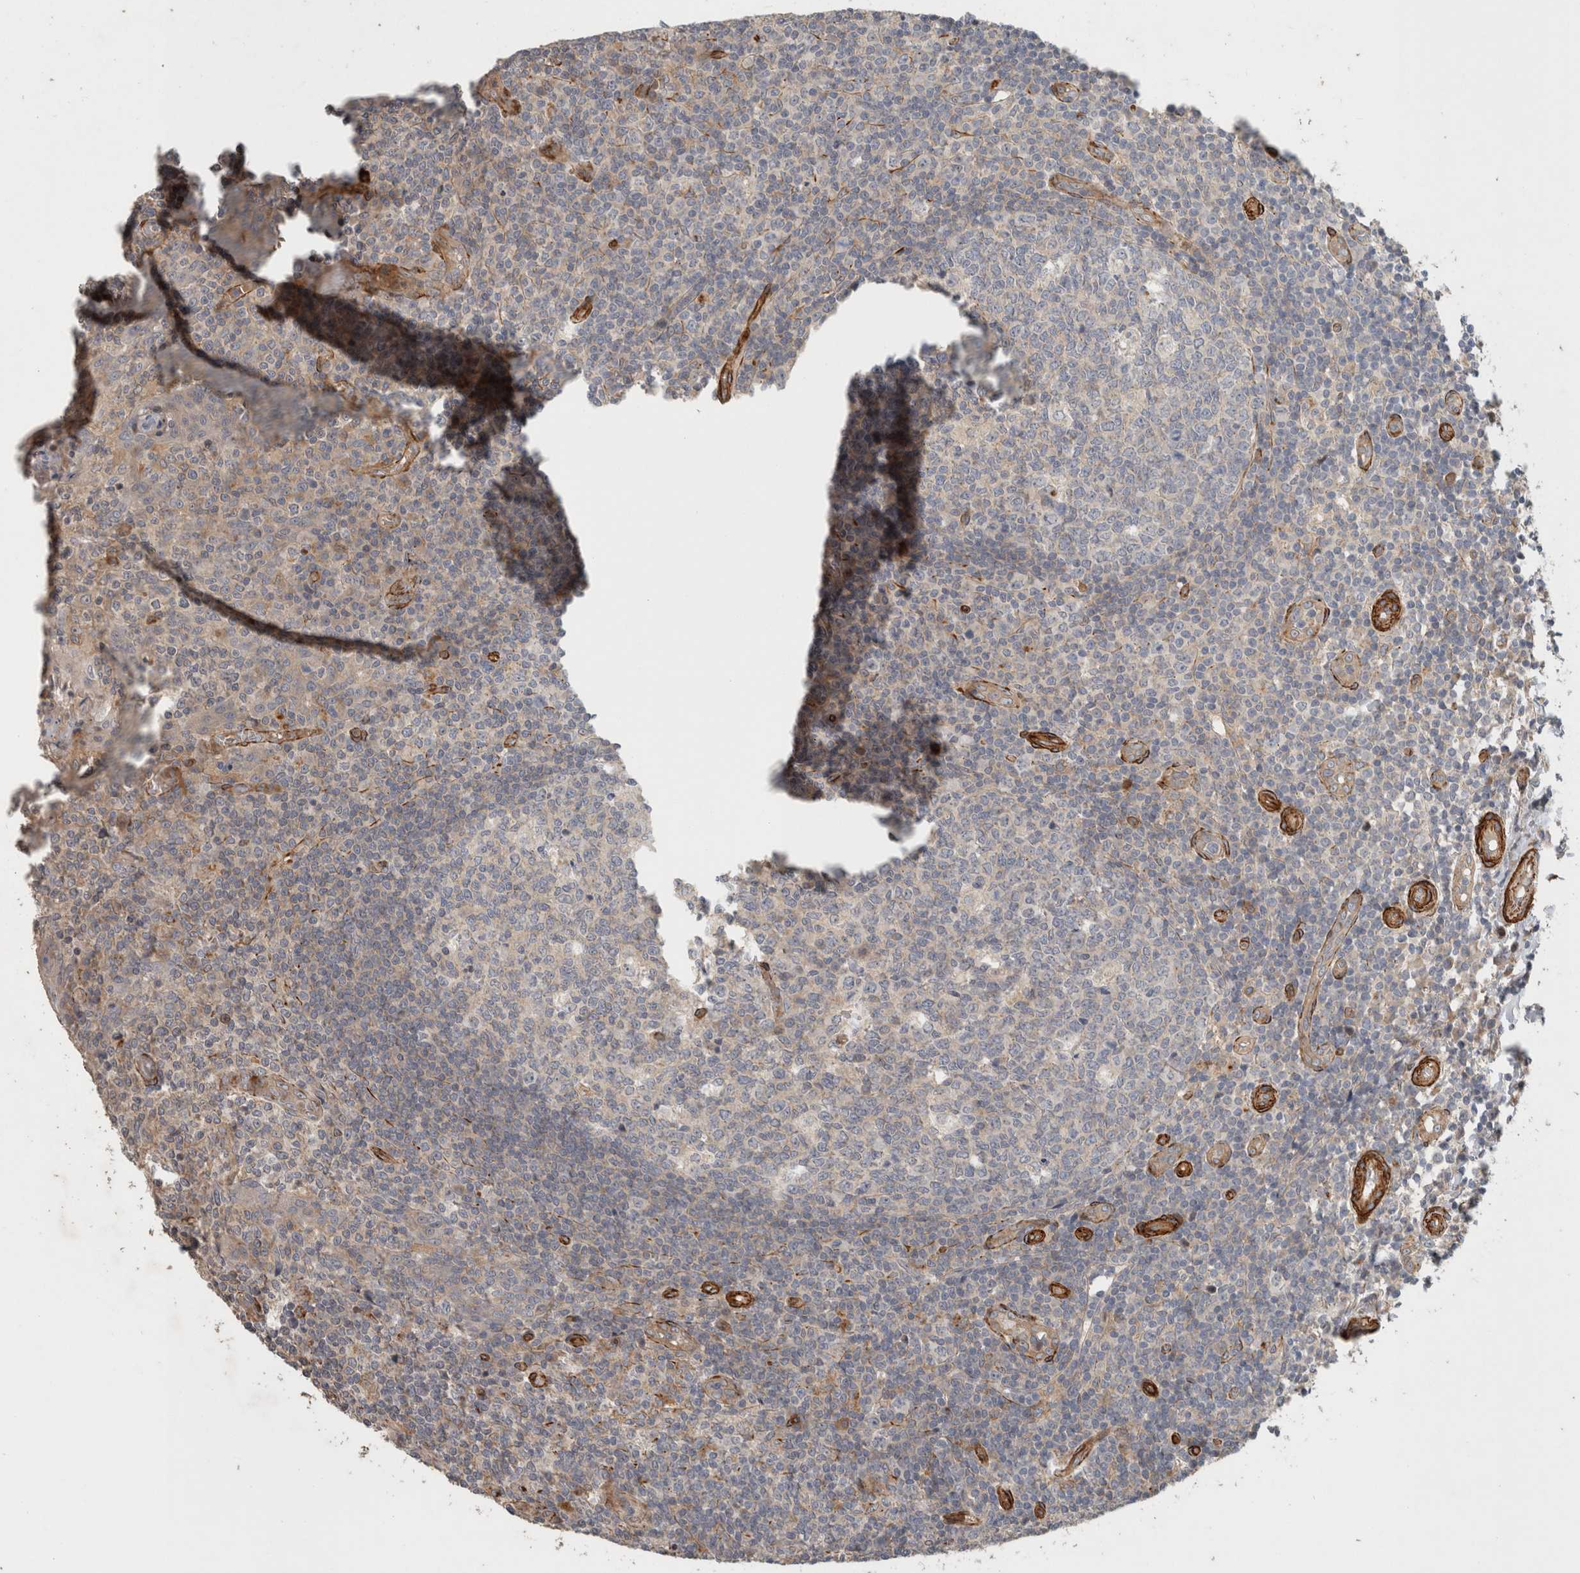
{"staining": {"intensity": "negative", "quantity": "none", "location": "none"}, "tissue": "tonsil", "cell_type": "Germinal center cells", "image_type": "normal", "snomed": [{"axis": "morphology", "description": "Normal tissue, NOS"}, {"axis": "topography", "description": "Tonsil"}], "caption": "High power microscopy image of an IHC photomicrograph of unremarkable tonsil, revealing no significant expression in germinal center cells.", "gene": "SIPA1L2", "patient": {"sex": "female", "age": 19}}